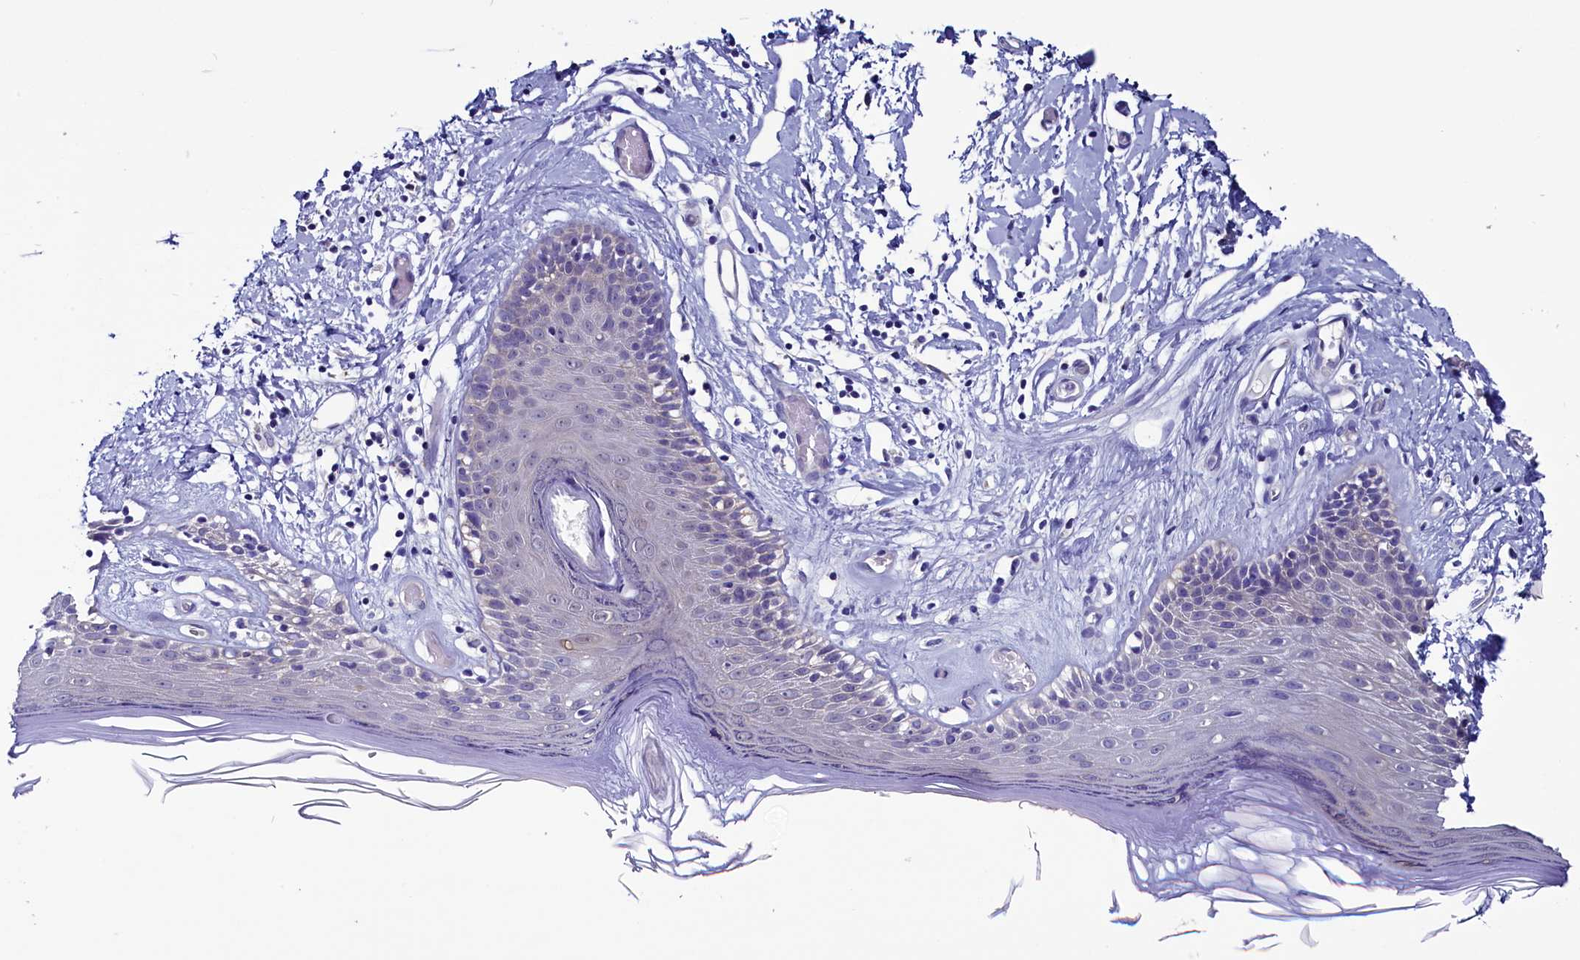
{"staining": {"intensity": "negative", "quantity": "none", "location": "none"}, "tissue": "skin", "cell_type": "Epidermal cells", "image_type": "normal", "snomed": [{"axis": "morphology", "description": "Normal tissue, NOS"}, {"axis": "topography", "description": "Adipose tissue"}, {"axis": "topography", "description": "Vascular tissue"}, {"axis": "topography", "description": "Vulva"}, {"axis": "topography", "description": "Peripheral nerve tissue"}], "caption": "Epidermal cells are negative for protein expression in benign human skin. The staining was performed using DAB to visualize the protein expression in brown, while the nuclei were stained in blue with hematoxylin (Magnification: 20x).", "gene": "CIAPIN1", "patient": {"sex": "female", "age": 86}}